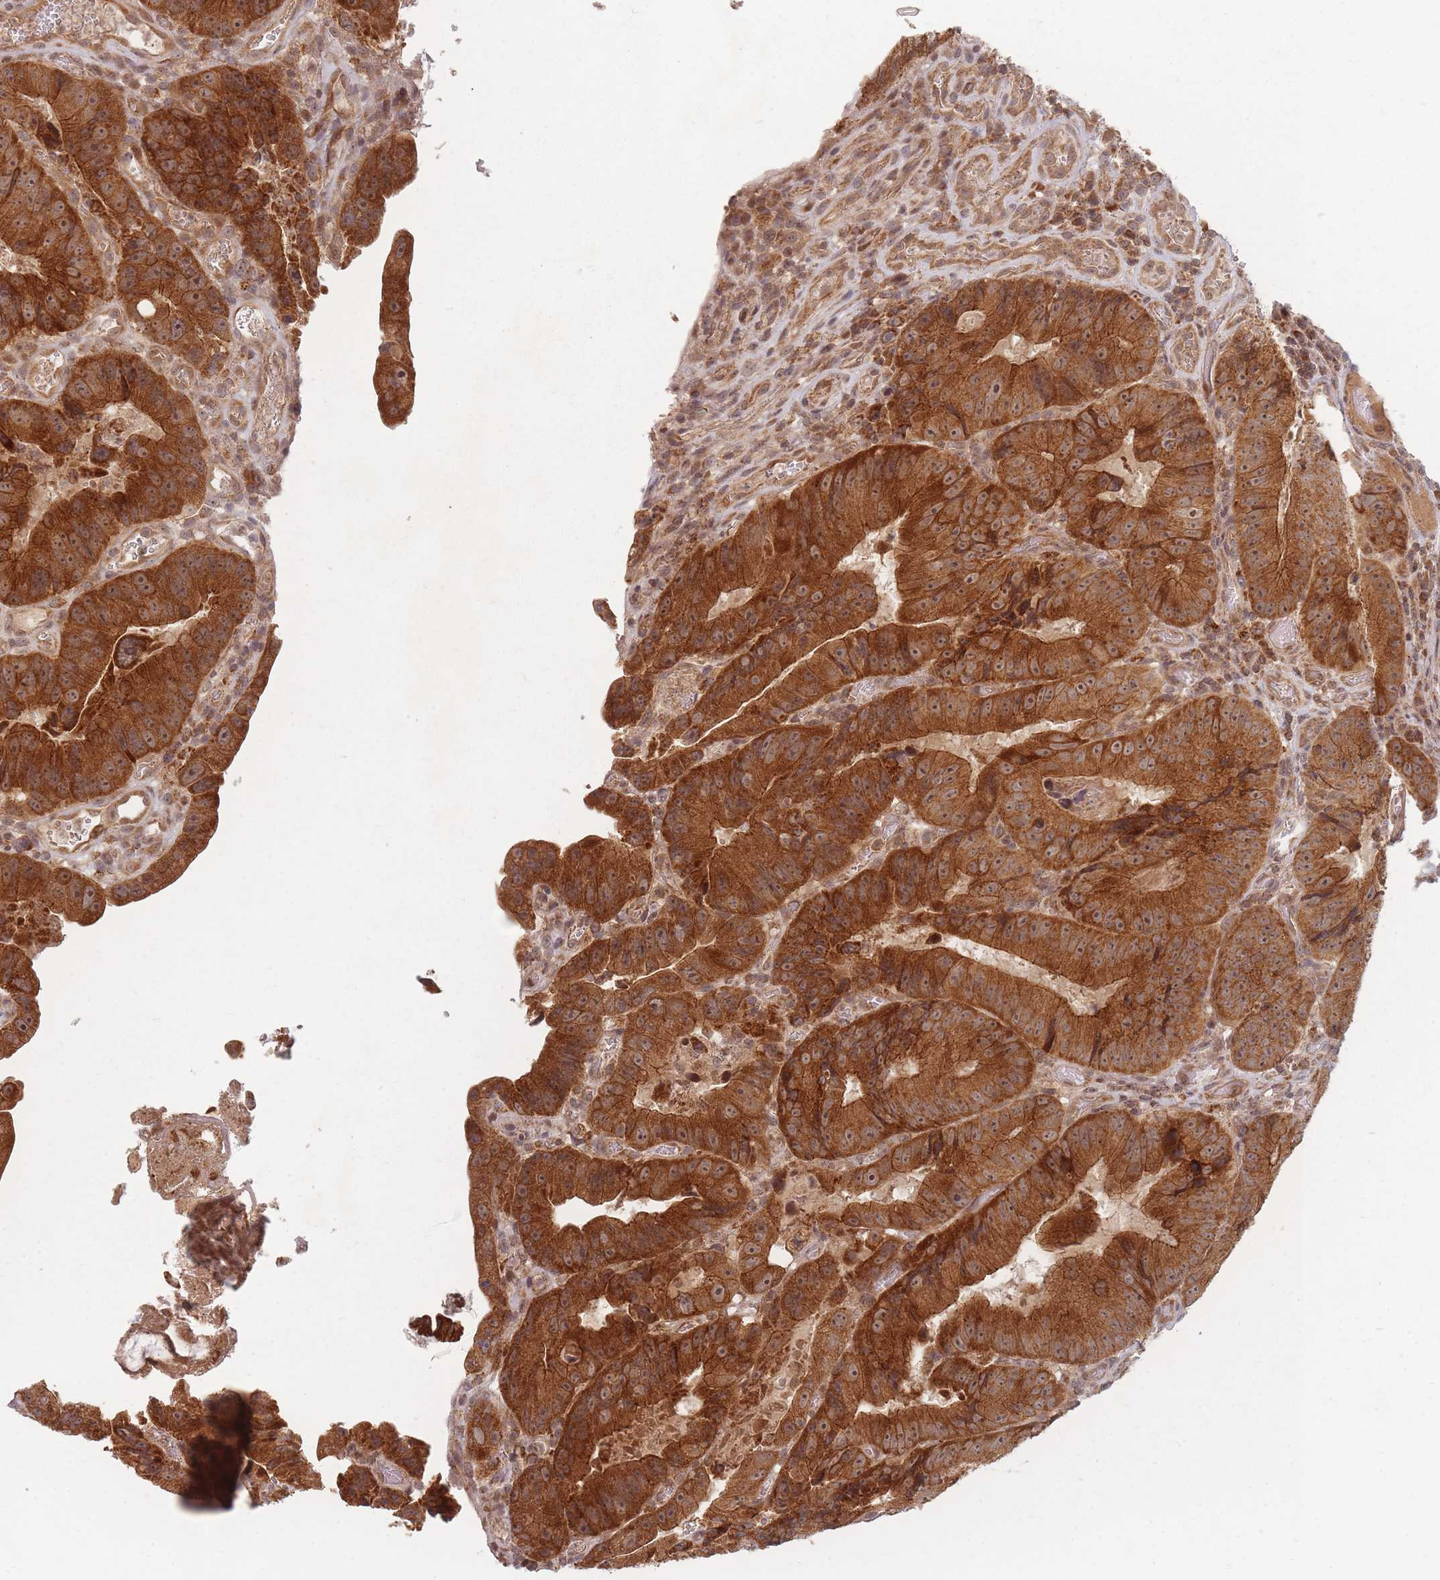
{"staining": {"intensity": "strong", "quantity": ">75%", "location": "cytoplasmic/membranous"}, "tissue": "colorectal cancer", "cell_type": "Tumor cells", "image_type": "cancer", "snomed": [{"axis": "morphology", "description": "Adenocarcinoma, NOS"}, {"axis": "topography", "description": "Colon"}], "caption": "A histopathology image of colorectal cancer (adenocarcinoma) stained for a protein displays strong cytoplasmic/membranous brown staining in tumor cells.", "gene": "RADX", "patient": {"sex": "female", "age": 86}}